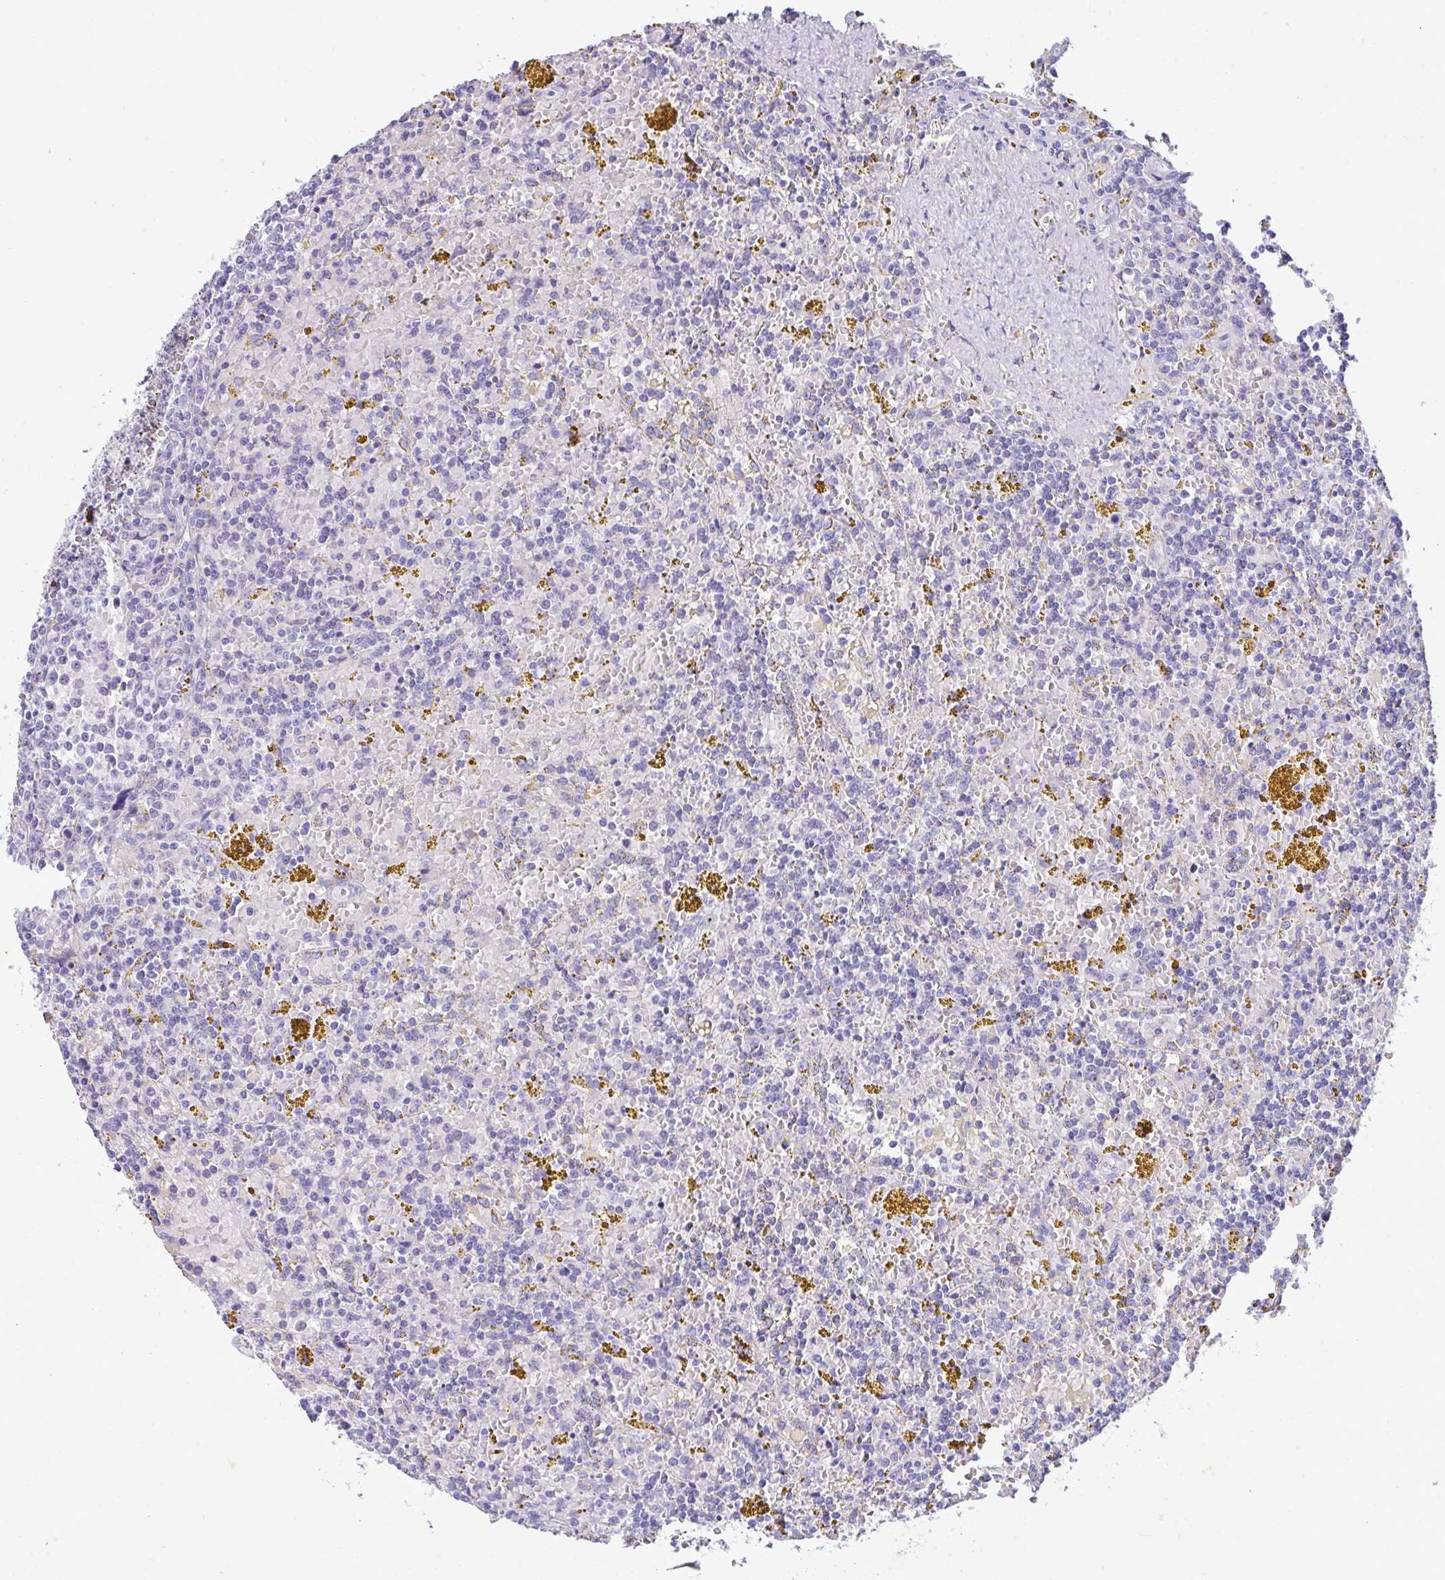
{"staining": {"intensity": "negative", "quantity": "none", "location": "none"}, "tissue": "lymphoma", "cell_type": "Tumor cells", "image_type": "cancer", "snomed": [{"axis": "morphology", "description": "Malignant lymphoma, non-Hodgkin's type, Low grade"}, {"axis": "topography", "description": "Spleen"}, {"axis": "topography", "description": "Lymph node"}], "caption": "A histopathology image of lymphoma stained for a protein reveals no brown staining in tumor cells.", "gene": "LHFPL6", "patient": {"sex": "female", "age": 66}}